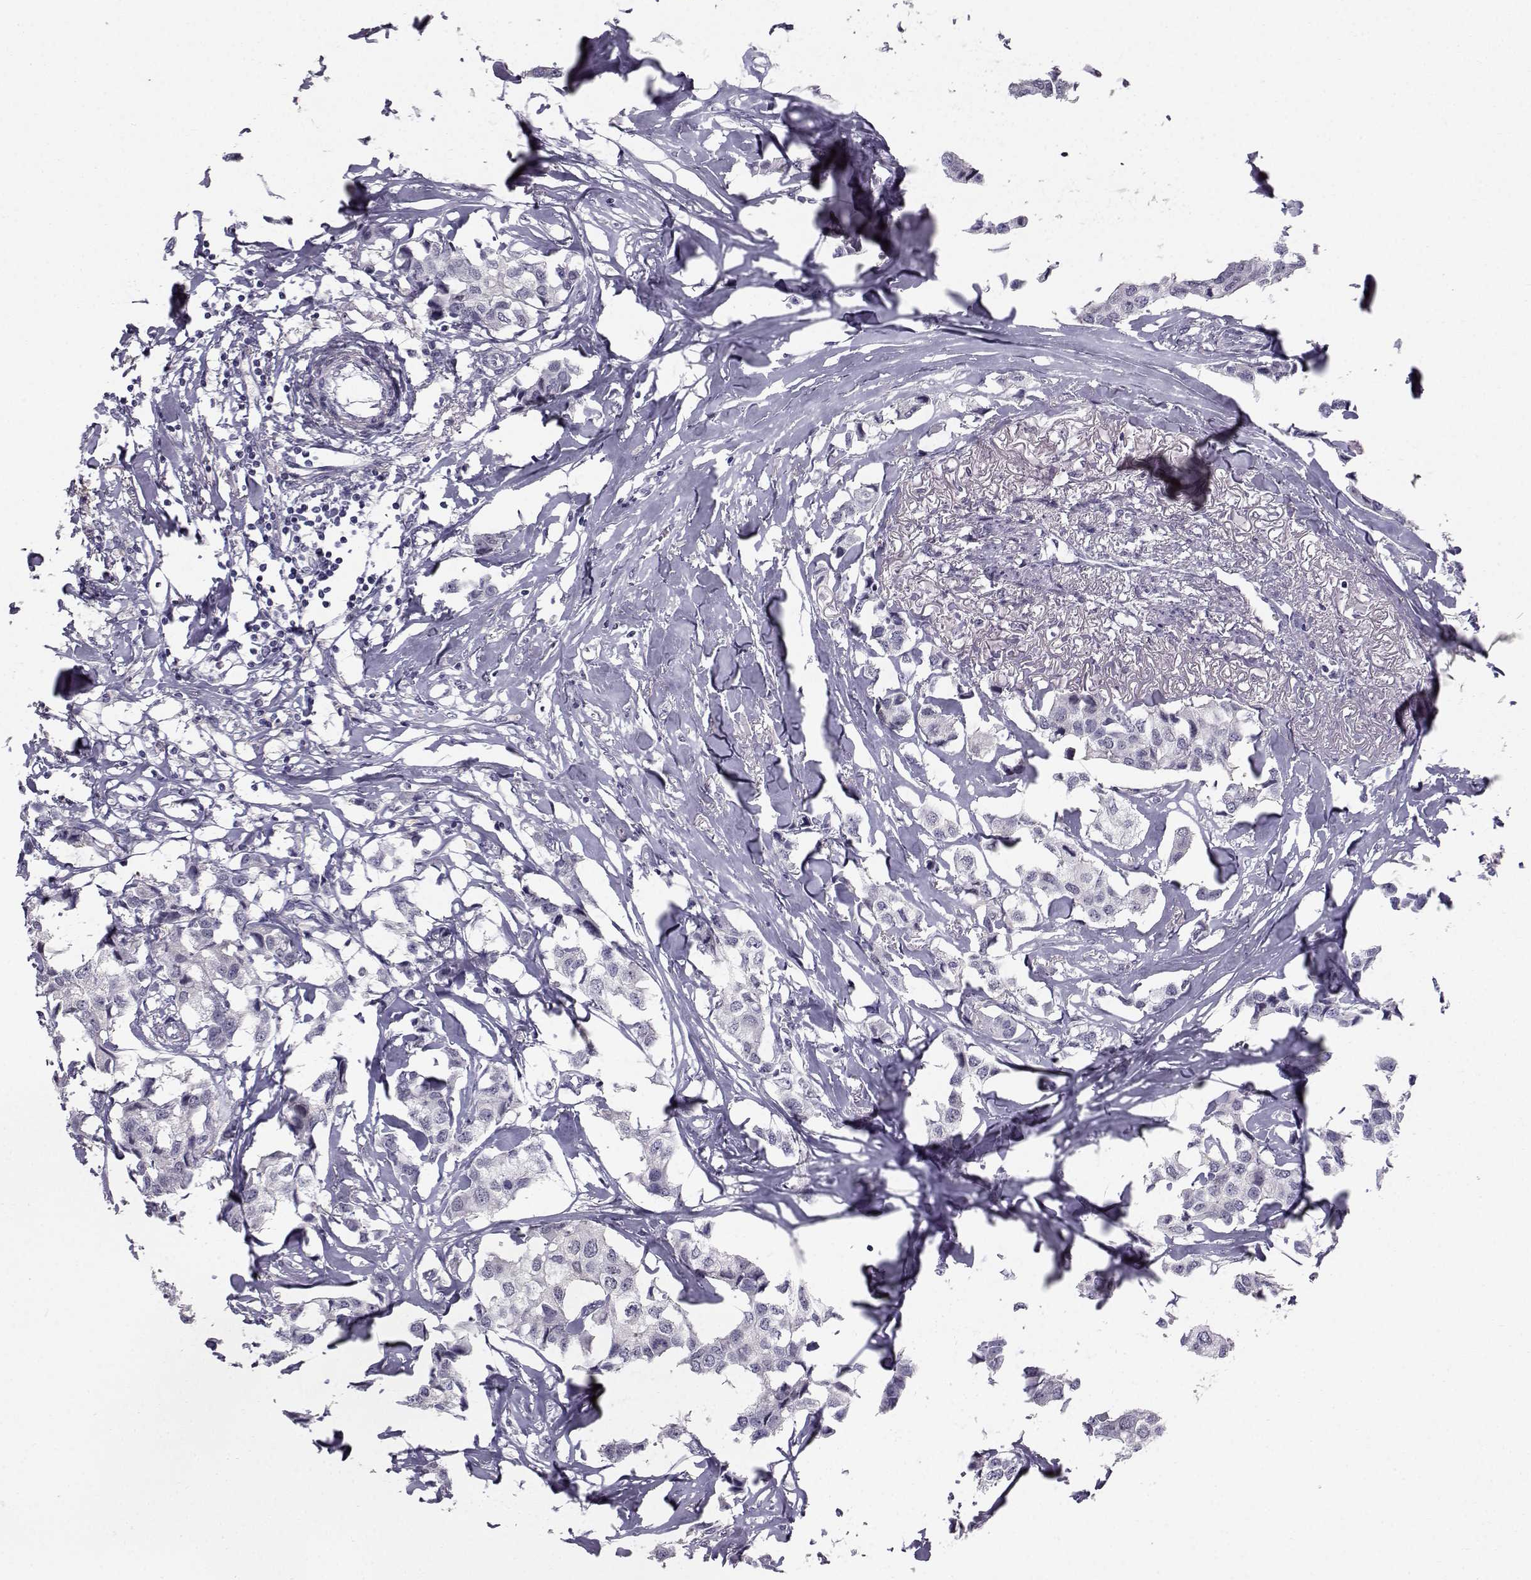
{"staining": {"intensity": "negative", "quantity": "none", "location": "none"}, "tissue": "breast cancer", "cell_type": "Tumor cells", "image_type": "cancer", "snomed": [{"axis": "morphology", "description": "Duct carcinoma"}, {"axis": "topography", "description": "Breast"}], "caption": "Tumor cells are negative for brown protein staining in breast cancer.", "gene": "SPDYE4", "patient": {"sex": "female", "age": 80}}